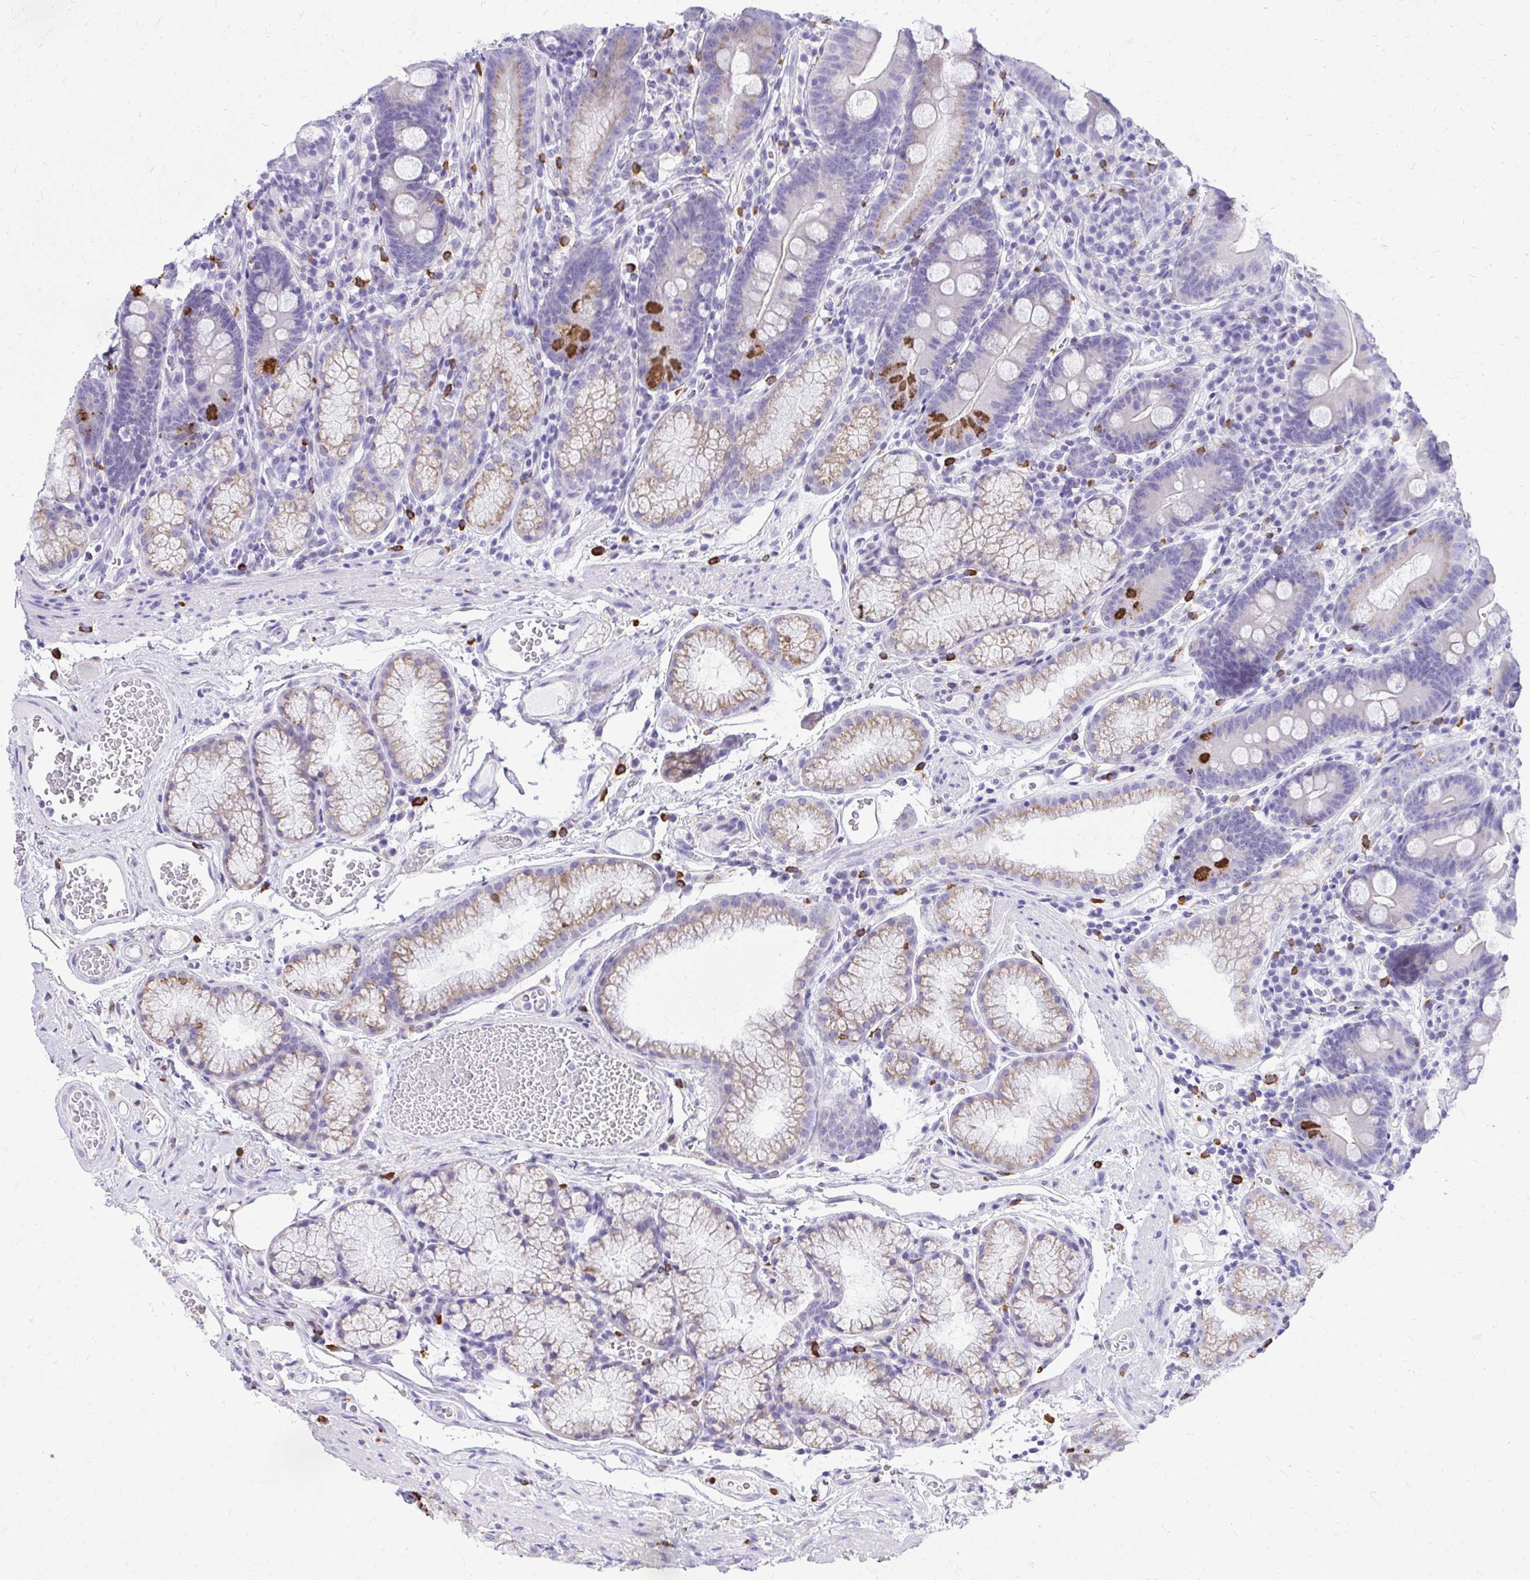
{"staining": {"intensity": "strong", "quantity": "<25%", "location": "cytoplasmic/membranous"}, "tissue": "duodenum", "cell_type": "Glandular cells", "image_type": "normal", "snomed": [{"axis": "morphology", "description": "Normal tissue, NOS"}, {"axis": "topography", "description": "Duodenum"}], "caption": "This photomicrograph reveals unremarkable duodenum stained with IHC to label a protein in brown. The cytoplasmic/membranous of glandular cells show strong positivity for the protein. Nuclei are counter-stained blue.", "gene": "PSD", "patient": {"sex": "female", "age": 67}}